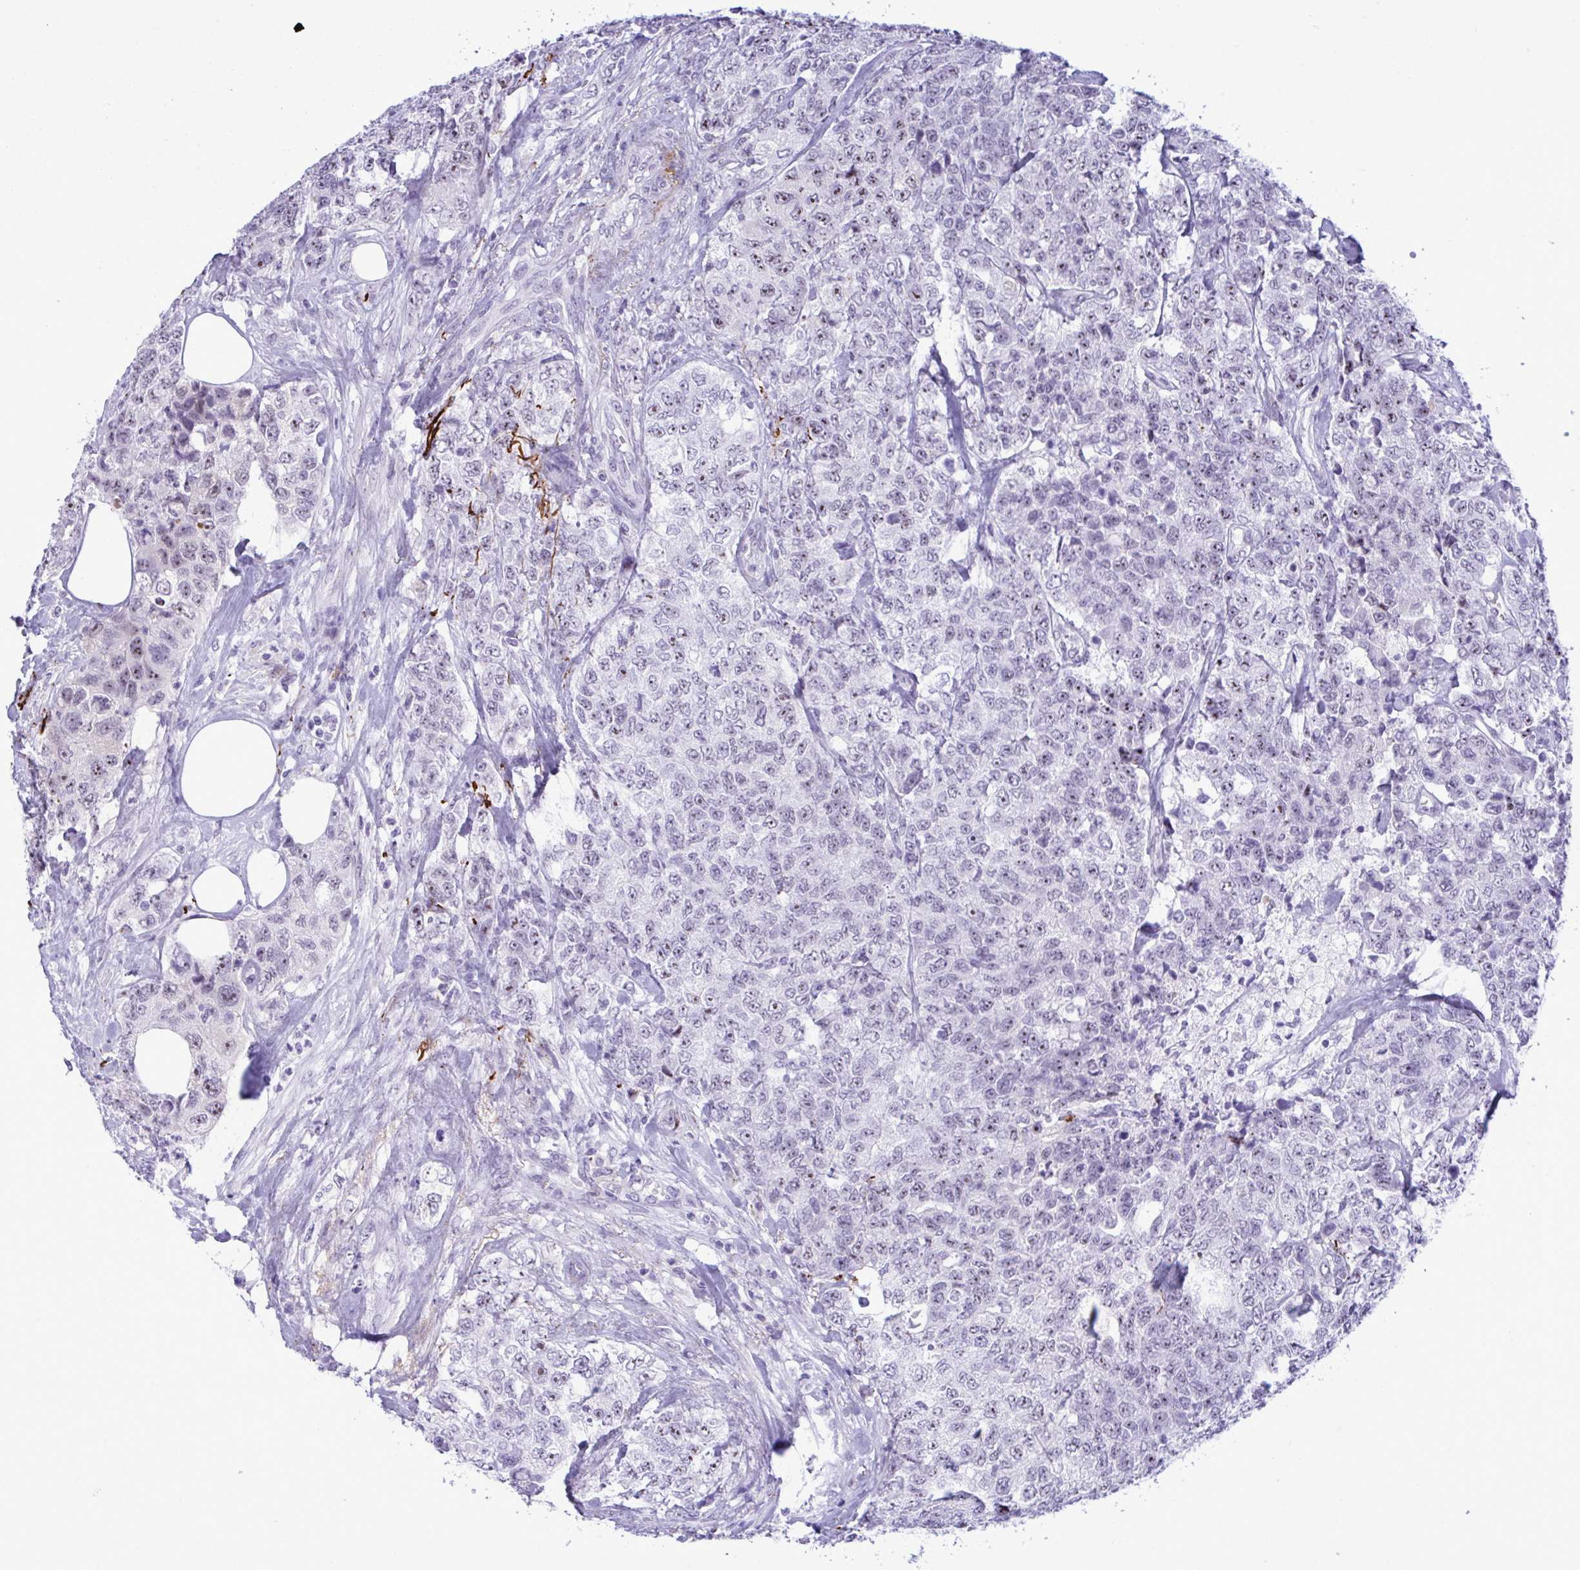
{"staining": {"intensity": "weak", "quantity": "25%-75%", "location": "nuclear"}, "tissue": "urothelial cancer", "cell_type": "Tumor cells", "image_type": "cancer", "snomed": [{"axis": "morphology", "description": "Urothelial carcinoma, High grade"}, {"axis": "topography", "description": "Urinary bladder"}], "caption": "Immunohistochemical staining of urothelial carcinoma (high-grade) displays weak nuclear protein positivity in approximately 25%-75% of tumor cells.", "gene": "ELN", "patient": {"sex": "female", "age": 78}}